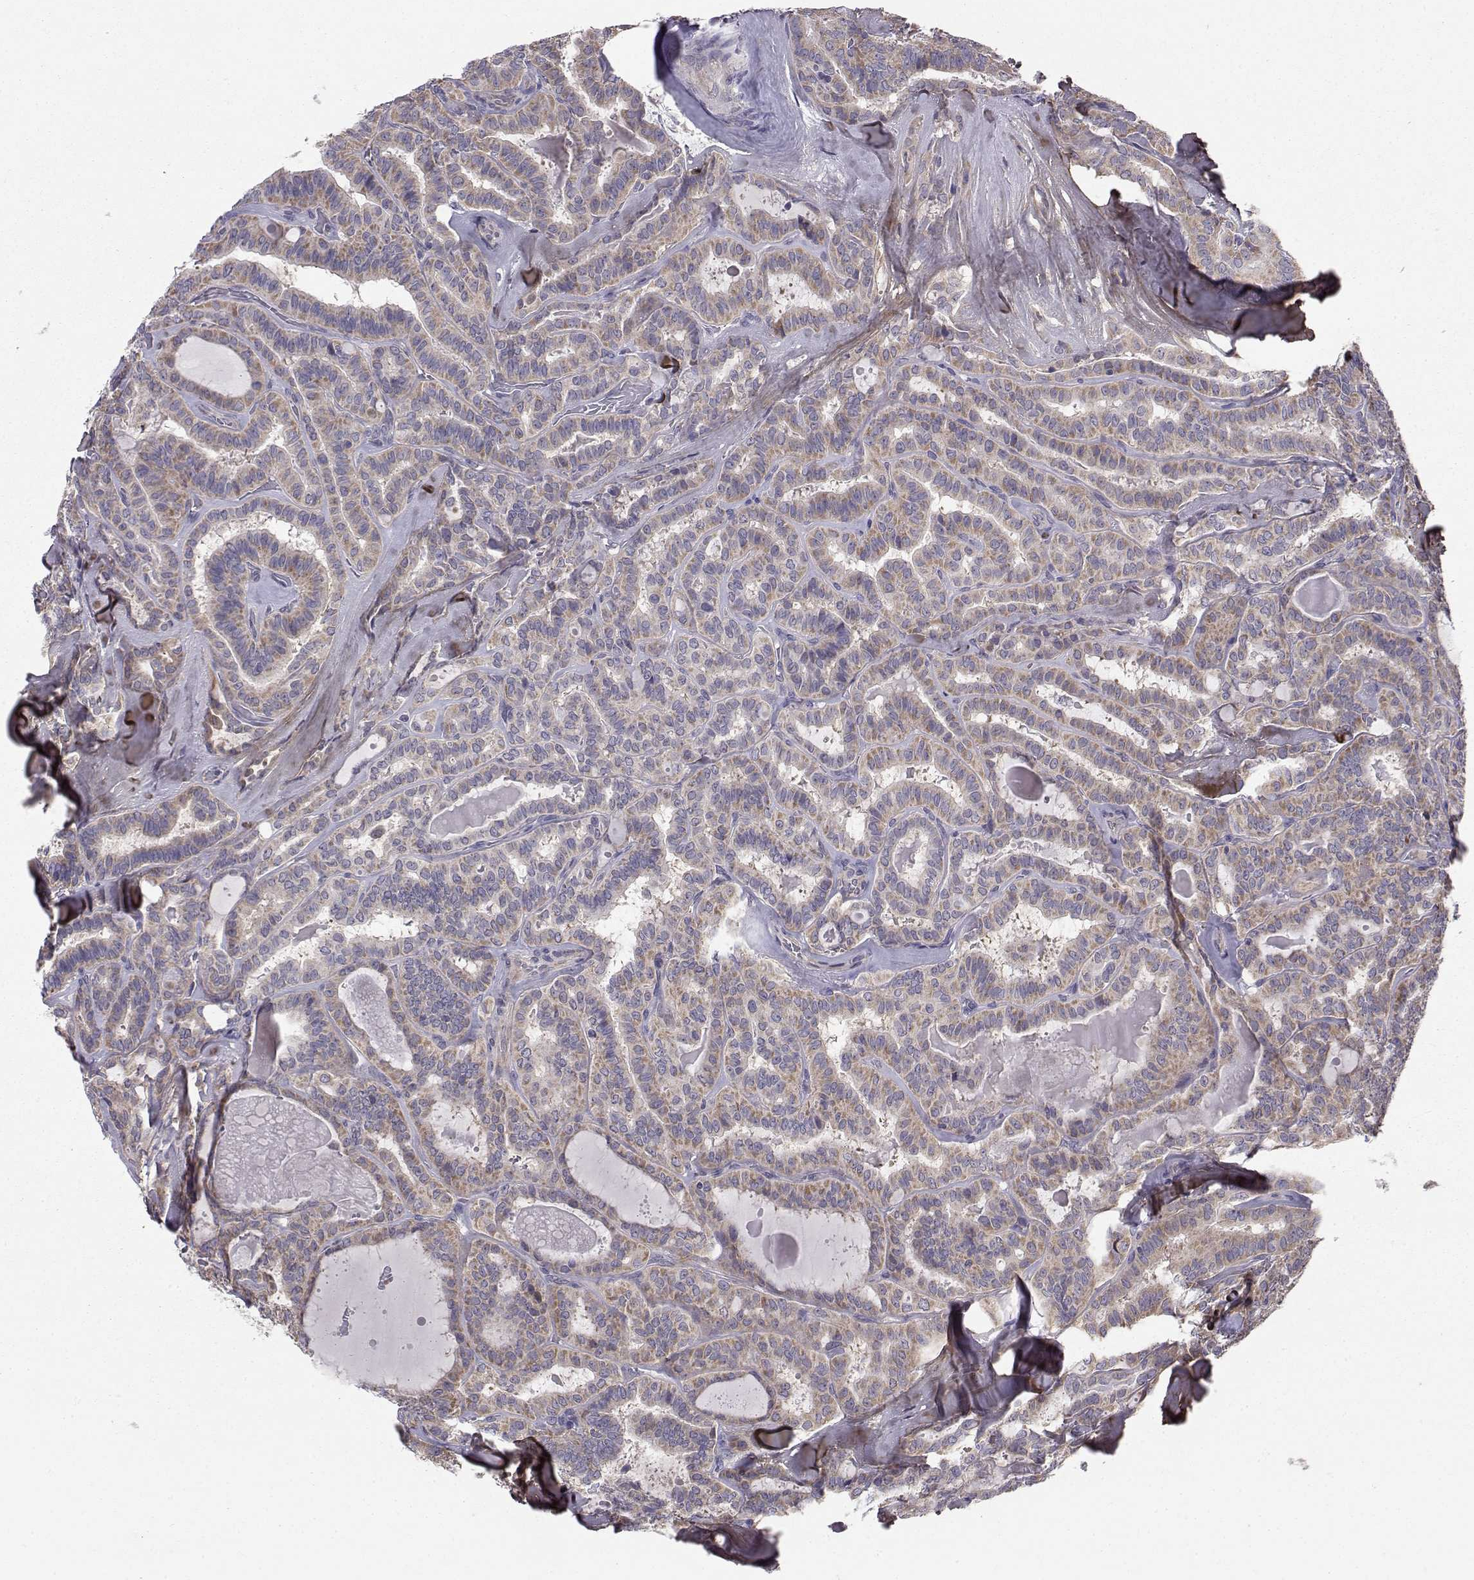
{"staining": {"intensity": "moderate", "quantity": ">75%", "location": "cytoplasmic/membranous"}, "tissue": "thyroid cancer", "cell_type": "Tumor cells", "image_type": "cancer", "snomed": [{"axis": "morphology", "description": "Papillary adenocarcinoma, NOS"}, {"axis": "topography", "description": "Thyroid gland"}], "caption": "Immunohistochemistry photomicrograph of neoplastic tissue: human papillary adenocarcinoma (thyroid) stained using immunohistochemistry displays medium levels of moderate protein expression localized specifically in the cytoplasmic/membranous of tumor cells, appearing as a cytoplasmic/membranous brown color.", "gene": "PEX5L", "patient": {"sex": "female", "age": 39}}